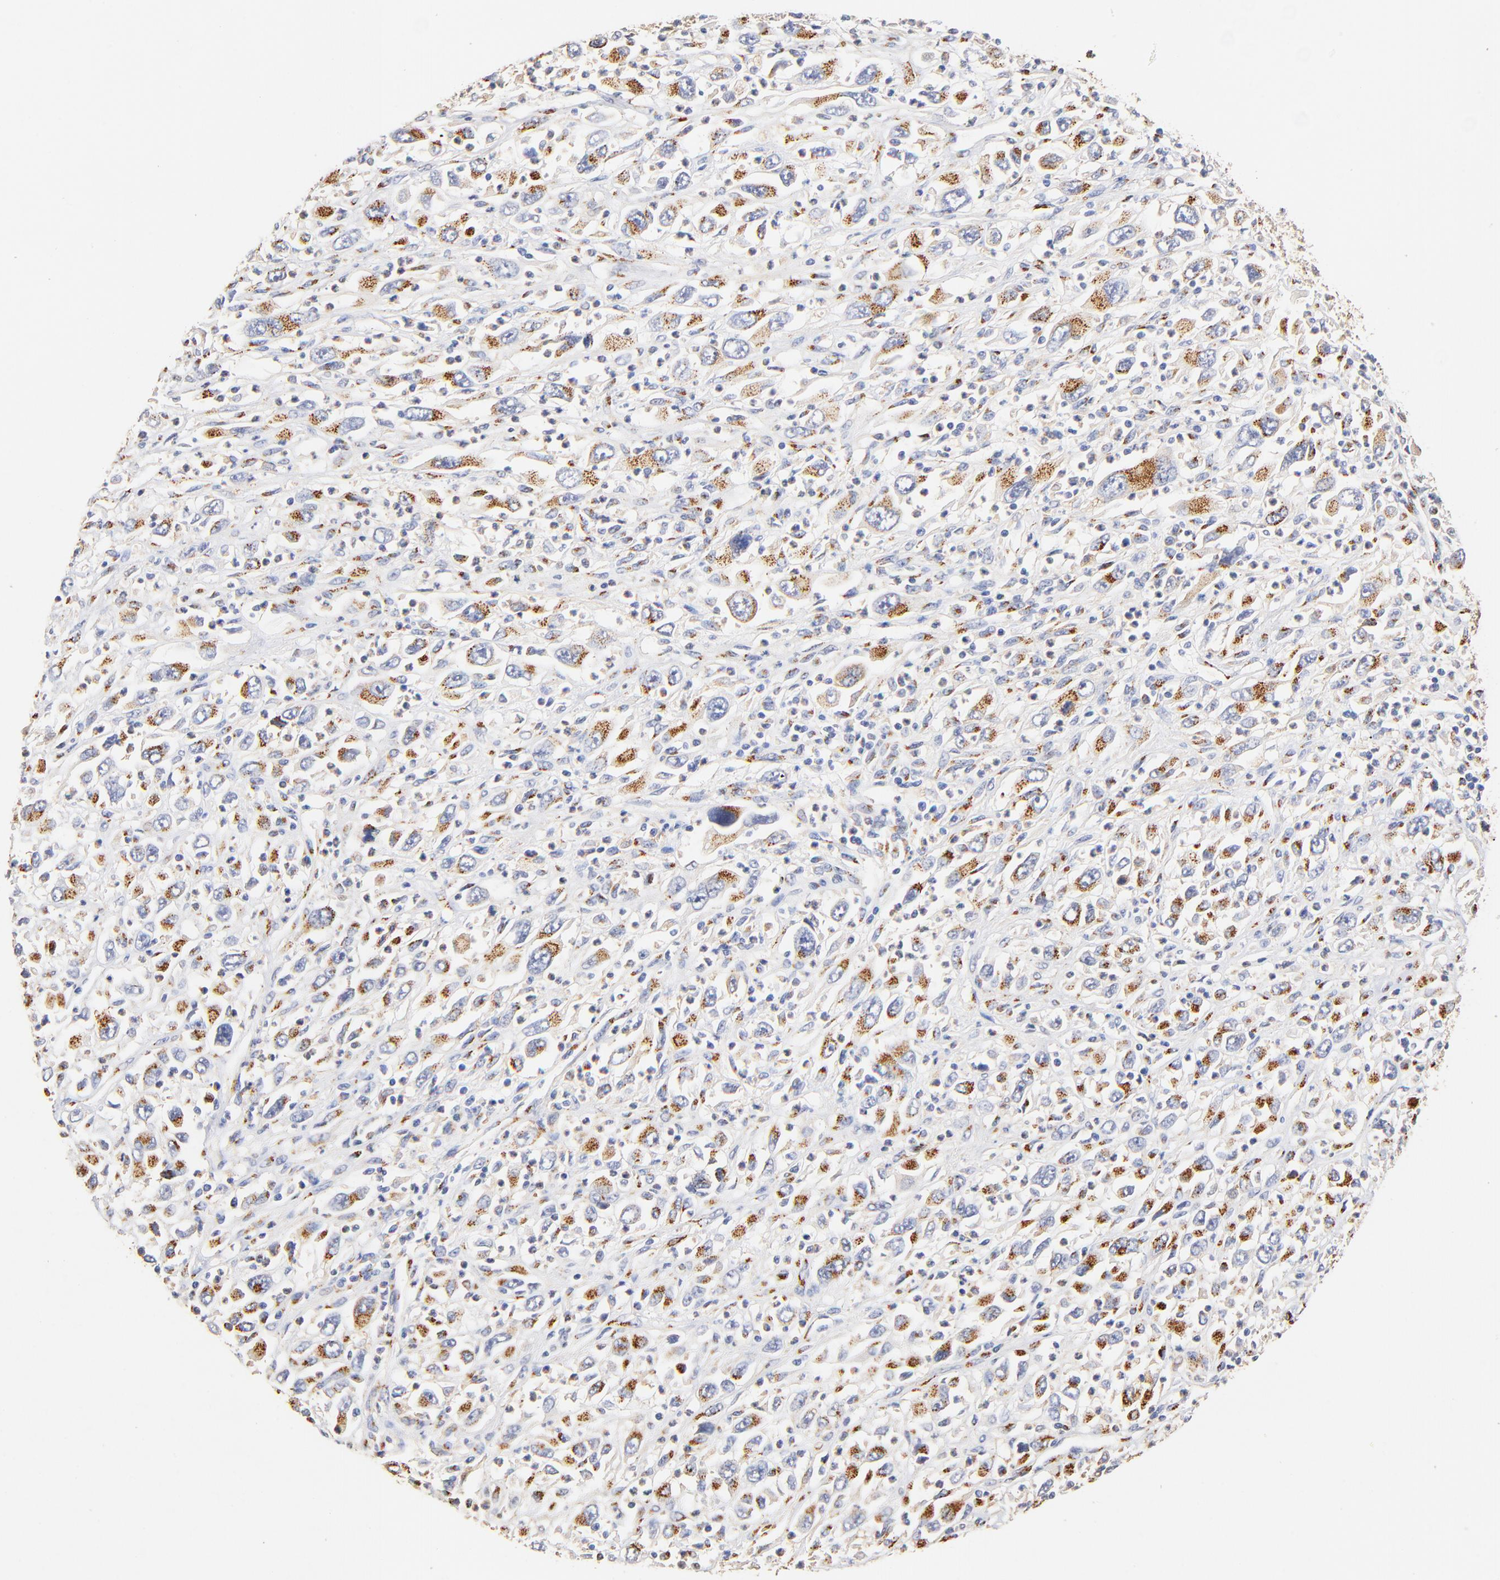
{"staining": {"intensity": "moderate", "quantity": ">75%", "location": "cytoplasmic/membranous"}, "tissue": "melanoma", "cell_type": "Tumor cells", "image_type": "cancer", "snomed": [{"axis": "morphology", "description": "Malignant melanoma, Metastatic site"}, {"axis": "topography", "description": "Skin"}], "caption": "Protein staining reveals moderate cytoplasmic/membranous expression in approximately >75% of tumor cells in malignant melanoma (metastatic site).", "gene": "FMNL3", "patient": {"sex": "female", "age": 56}}